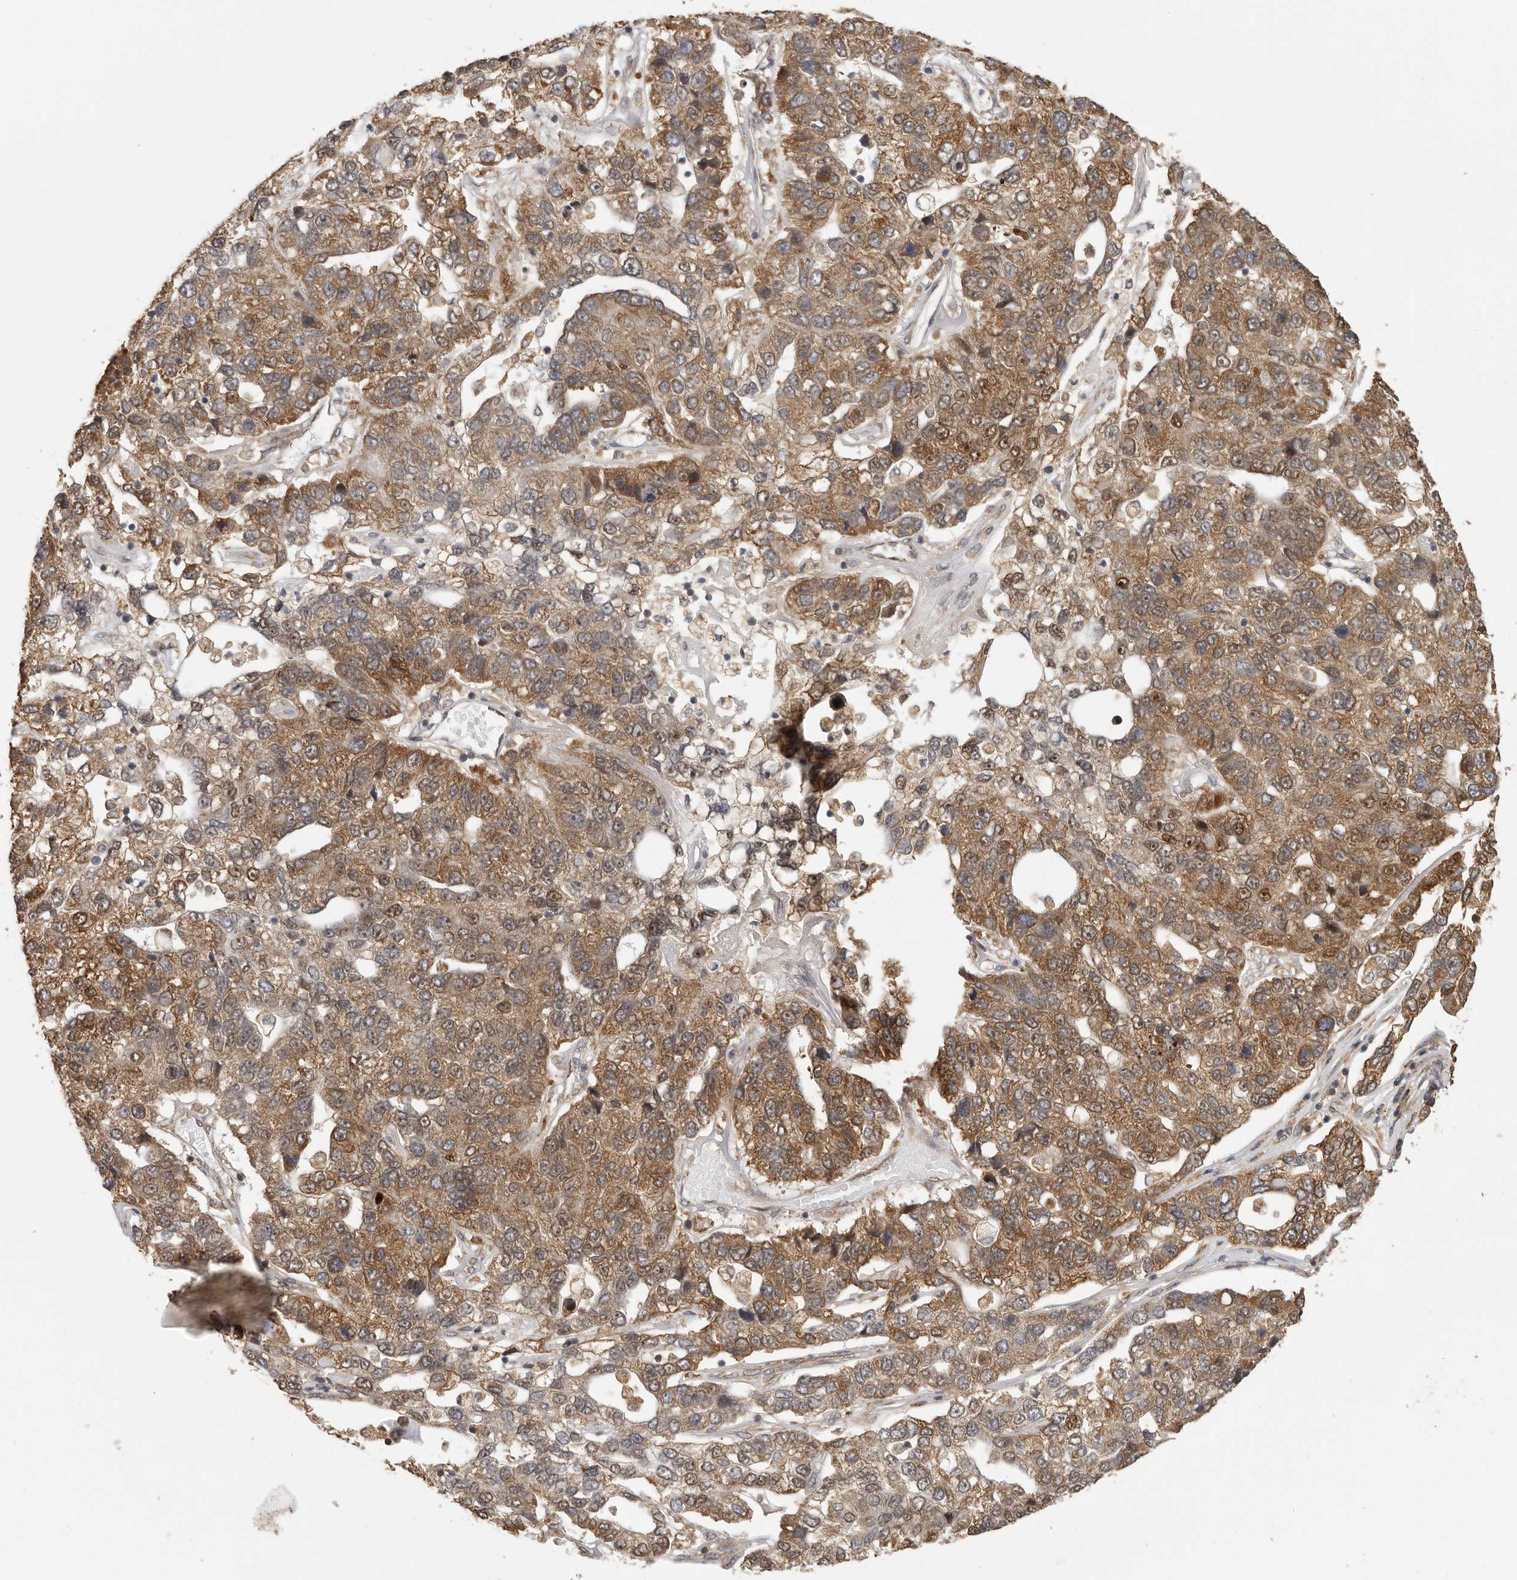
{"staining": {"intensity": "moderate", "quantity": ">75%", "location": "cytoplasmic/membranous"}, "tissue": "pancreatic cancer", "cell_type": "Tumor cells", "image_type": "cancer", "snomed": [{"axis": "morphology", "description": "Adenocarcinoma, NOS"}, {"axis": "topography", "description": "Pancreas"}], "caption": "Human pancreatic cancer stained with a brown dye demonstrates moderate cytoplasmic/membranous positive staining in about >75% of tumor cells.", "gene": "CCT8", "patient": {"sex": "female", "age": 61}}